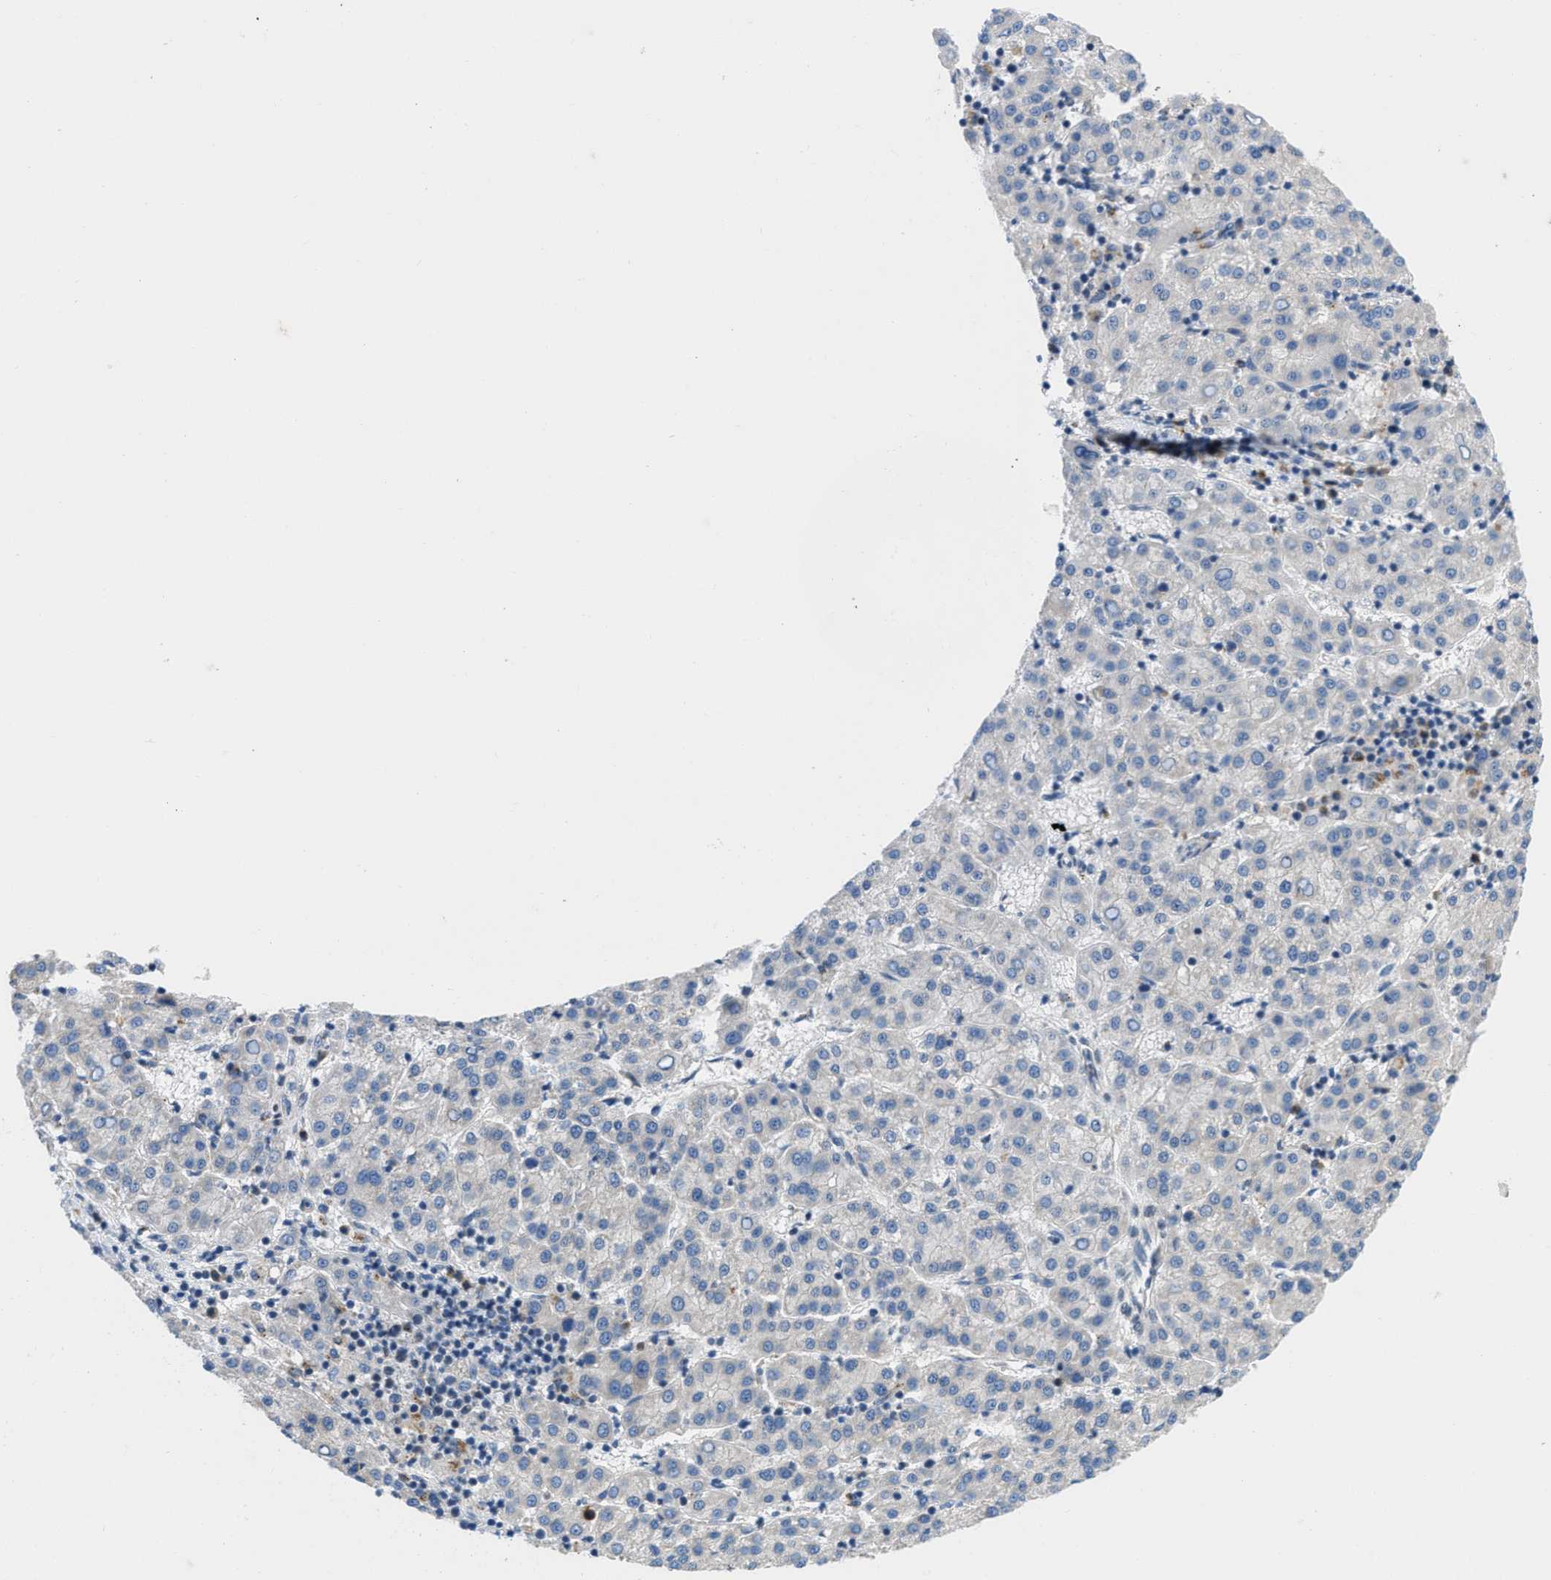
{"staining": {"intensity": "negative", "quantity": "none", "location": "none"}, "tissue": "liver cancer", "cell_type": "Tumor cells", "image_type": "cancer", "snomed": [{"axis": "morphology", "description": "Carcinoma, Hepatocellular, NOS"}, {"axis": "topography", "description": "Liver"}], "caption": "Immunohistochemistry of human liver cancer demonstrates no positivity in tumor cells.", "gene": "TMEM248", "patient": {"sex": "female", "age": 58}}